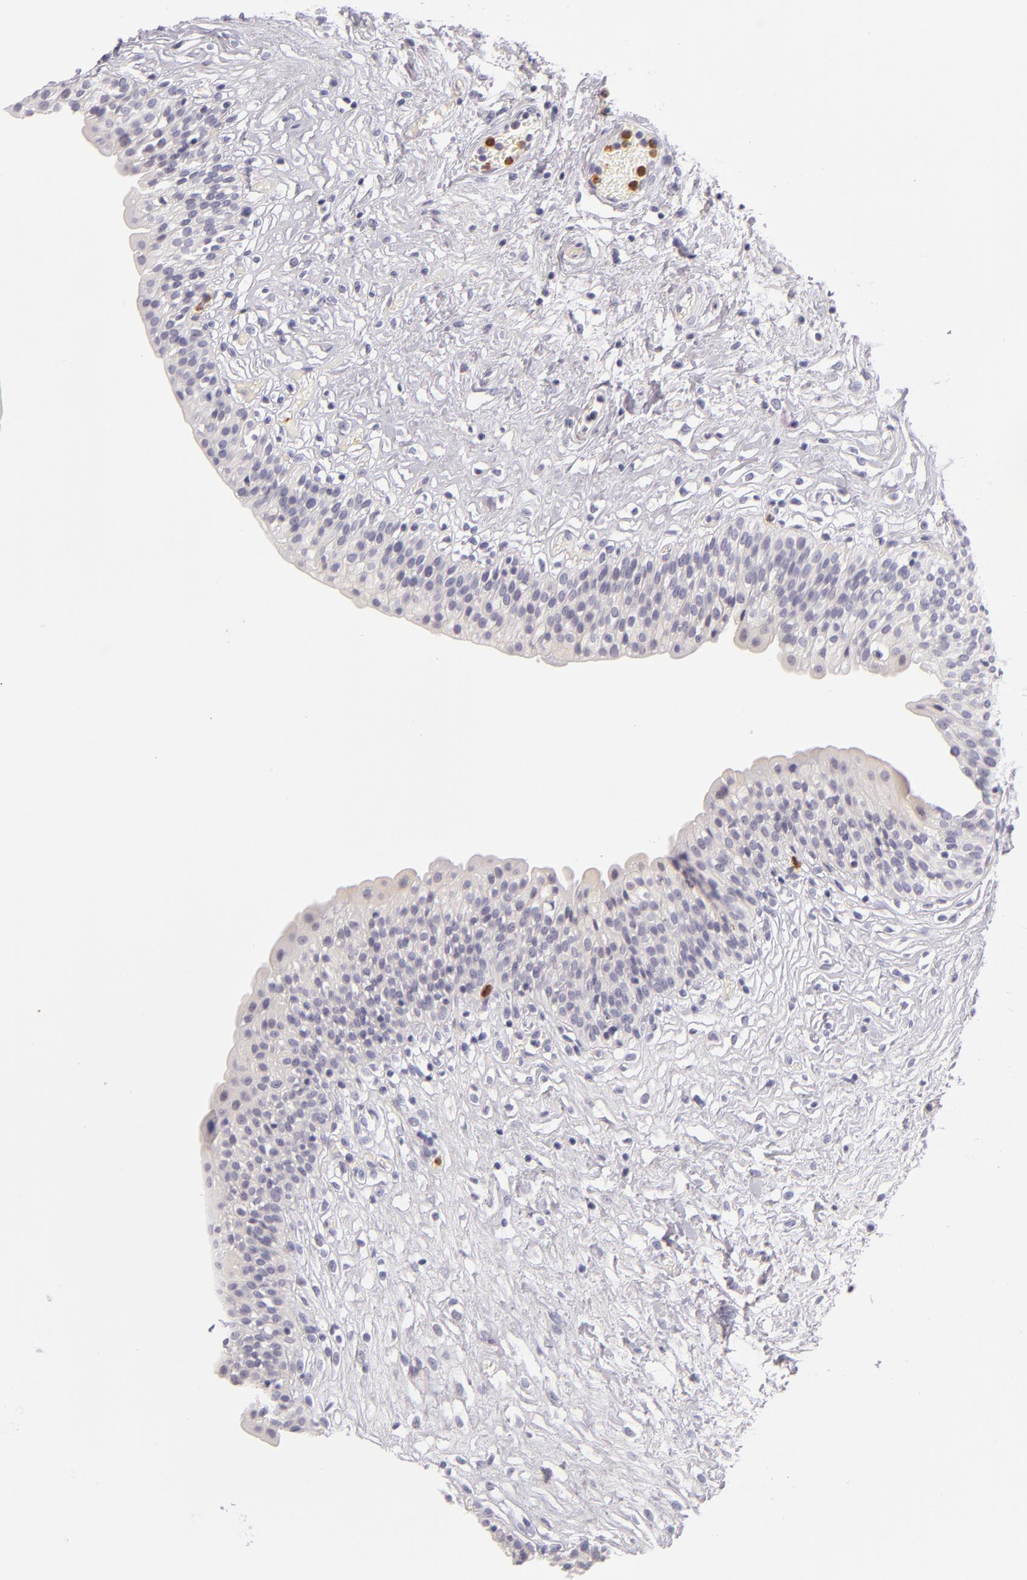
{"staining": {"intensity": "negative", "quantity": "none", "location": "none"}, "tissue": "urinary bladder", "cell_type": "Urothelial cells", "image_type": "normal", "snomed": [{"axis": "morphology", "description": "Adenocarcinoma, NOS"}, {"axis": "topography", "description": "Urinary bladder"}], "caption": "IHC histopathology image of benign human urinary bladder stained for a protein (brown), which demonstrates no positivity in urothelial cells. (DAB immunohistochemistry, high magnification).", "gene": "FAM181A", "patient": {"sex": "male", "age": 61}}